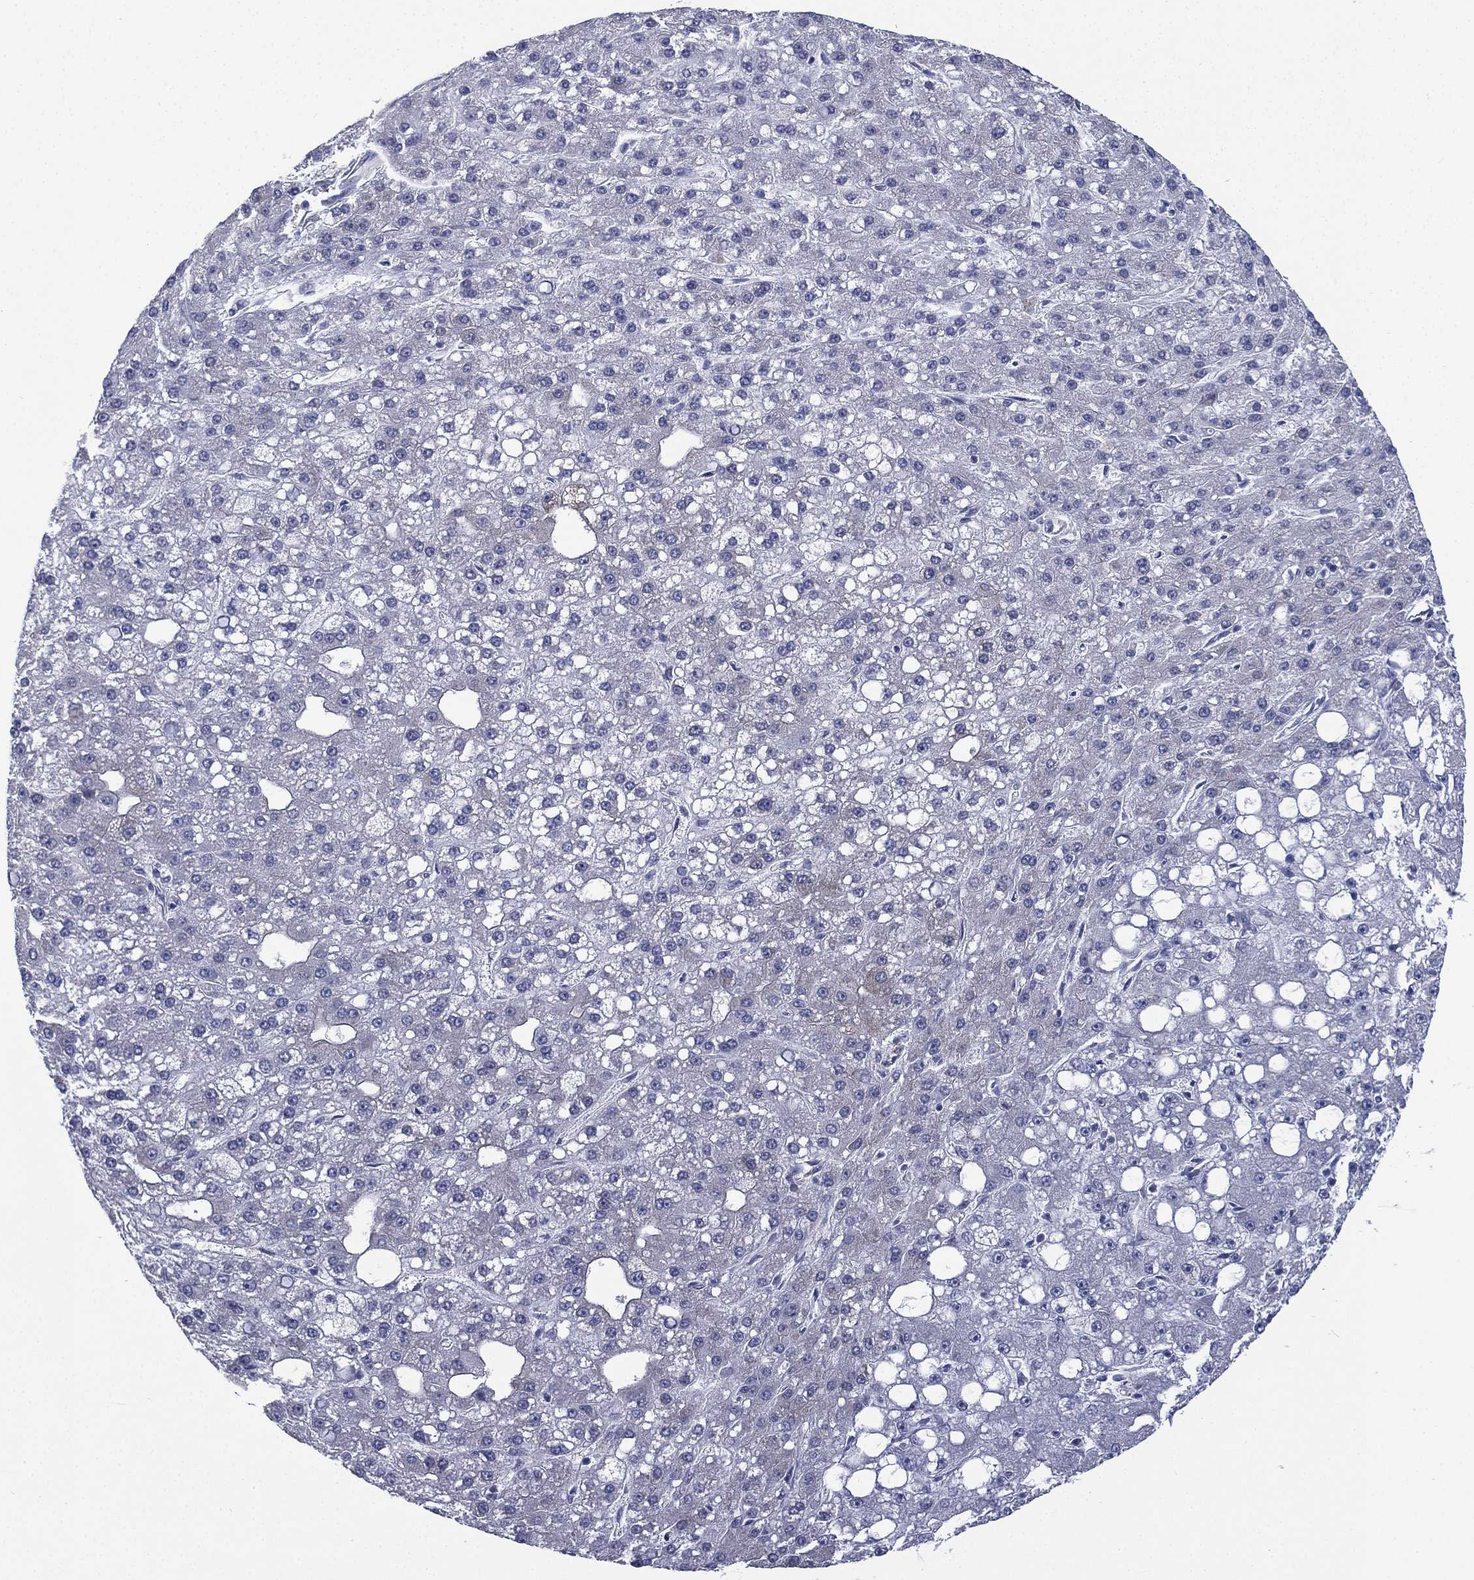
{"staining": {"intensity": "negative", "quantity": "none", "location": "none"}, "tissue": "liver cancer", "cell_type": "Tumor cells", "image_type": "cancer", "snomed": [{"axis": "morphology", "description": "Carcinoma, Hepatocellular, NOS"}, {"axis": "topography", "description": "Liver"}], "caption": "Tumor cells show no significant protein expression in liver hepatocellular carcinoma.", "gene": "FARSA", "patient": {"sex": "male", "age": 67}}